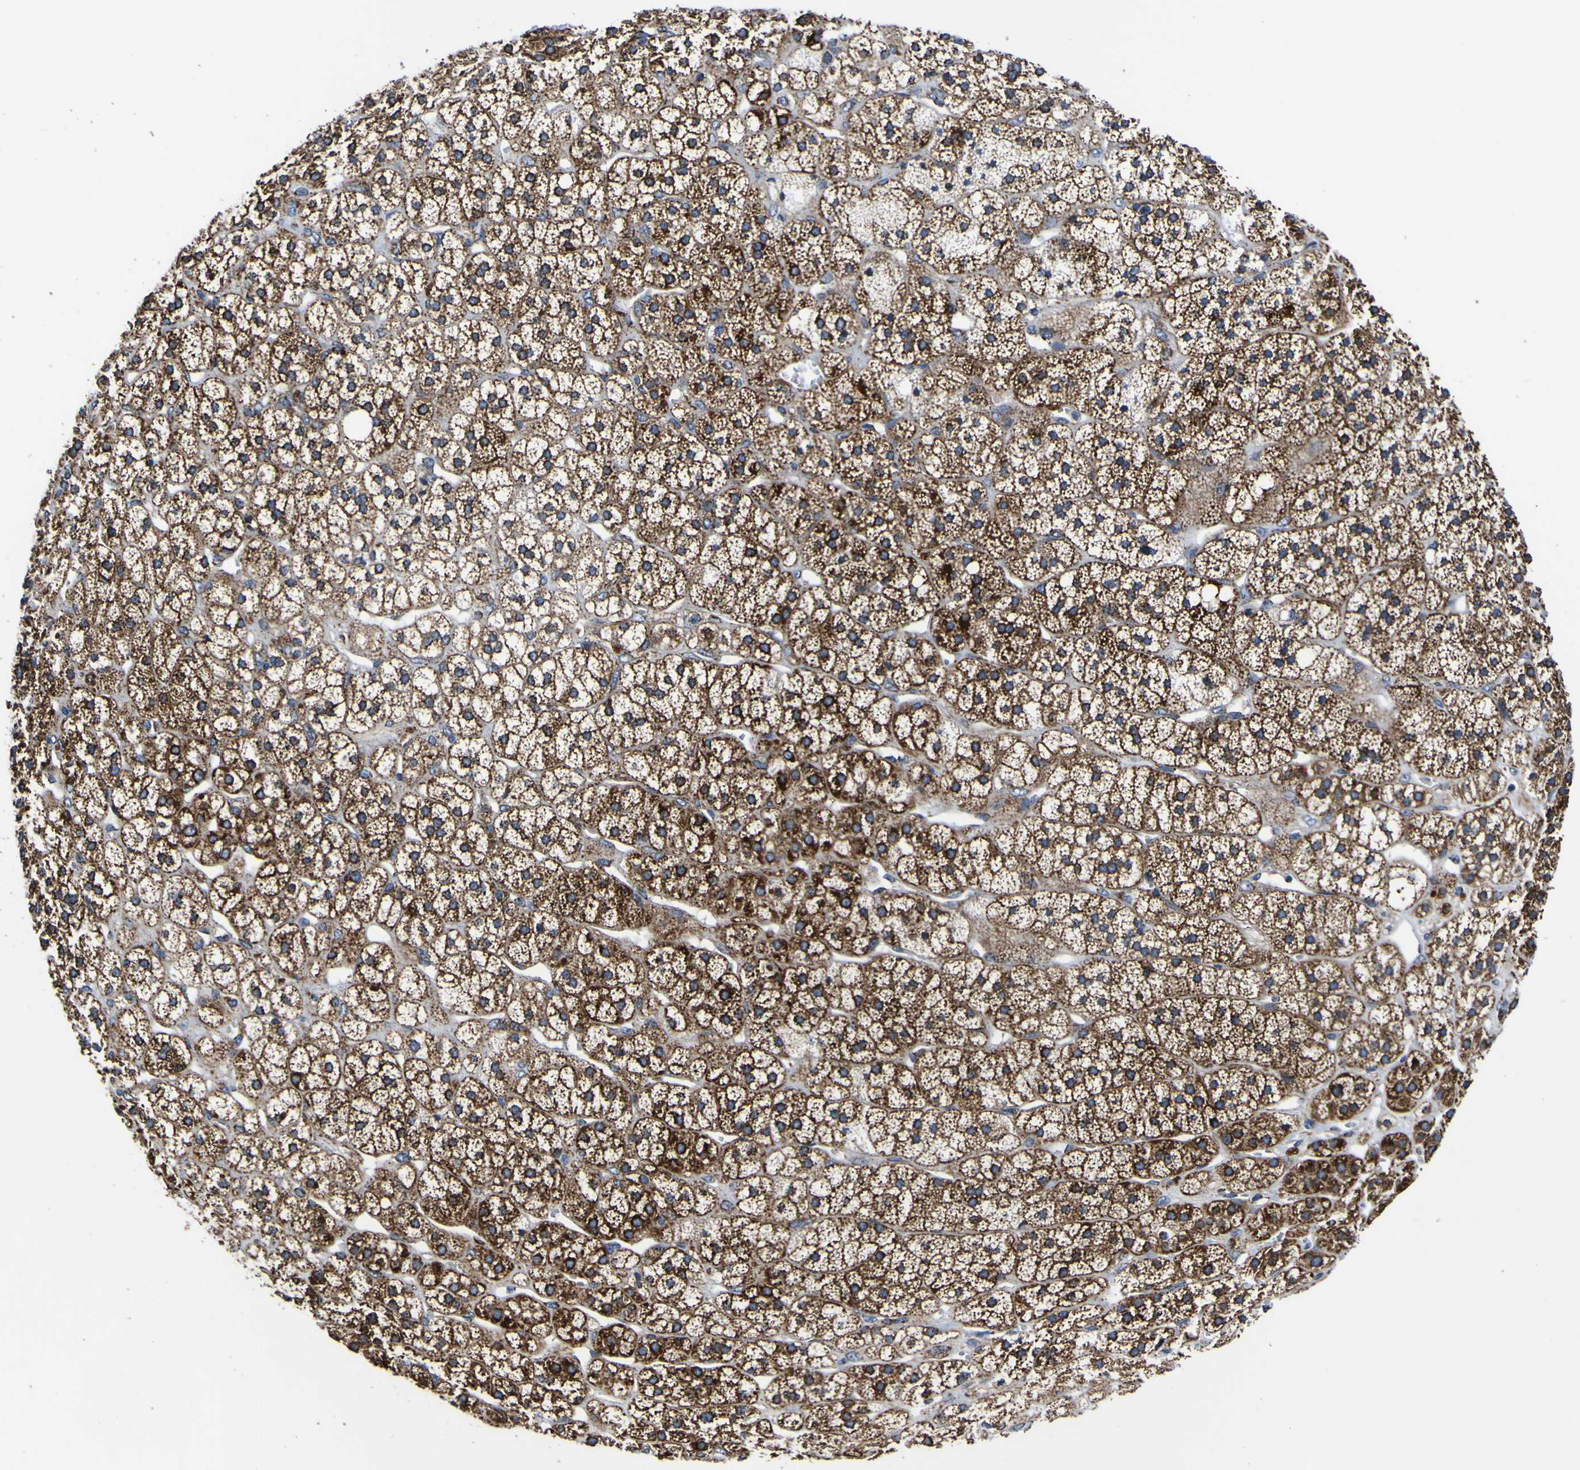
{"staining": {"intensity": "strong", "quantity": ">75%", "location": "cytoplasmic/membranous"}, "tissue": "adrenal gland", "cell_type": "Glandular cells", "image_type": "normal", "snomed": [{"axis": "morphology", "description": "Normal tissue, NOS"}, {"axis": "topography", "description": "Adrenal gland"}], "caption": "IHC histopathology image of normal adrenal gland stained for a protein (brown), which displays high levels of strong cytoplasmic/membranous staining in approximately >75% of glandular cells.", "gene": "PTRH2", "patient": {"sex": "male", "age": 56}}